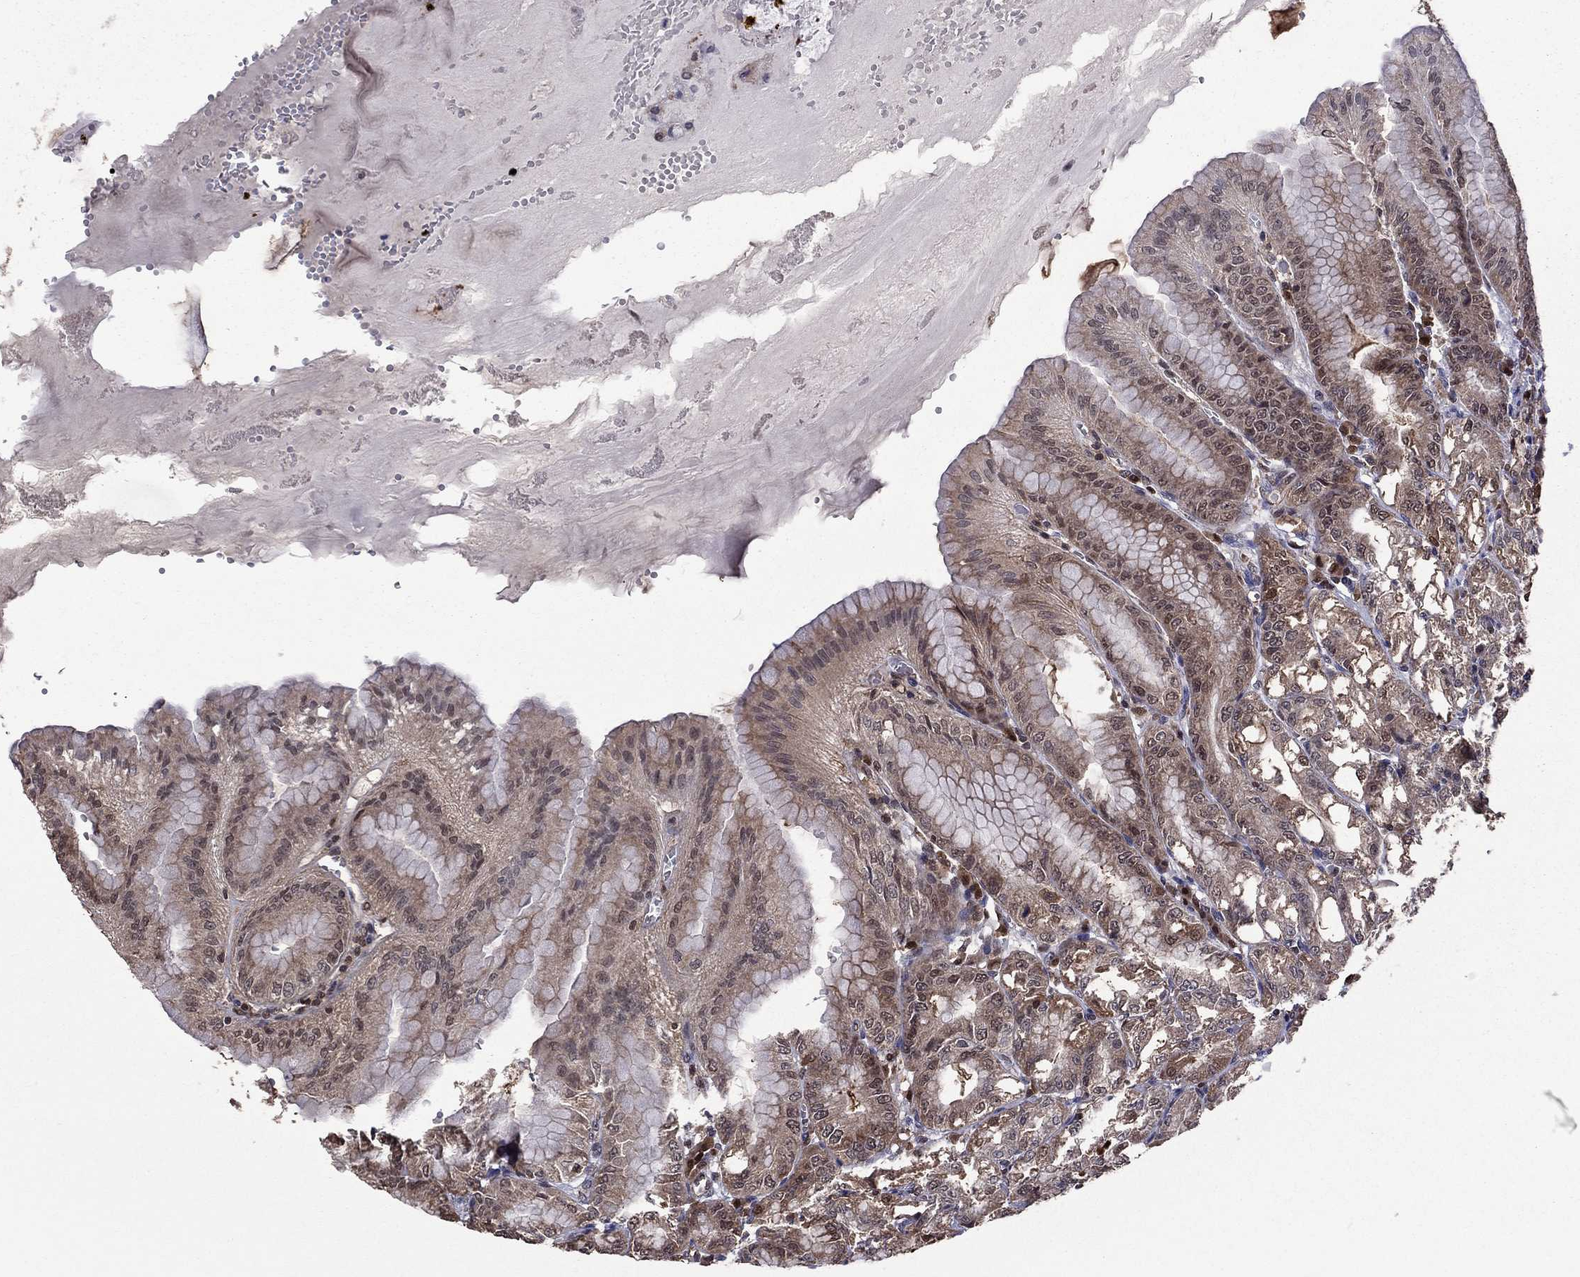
{"staining": {"intensity": "moderate", "quantity": "<25%", "location": "cytoplasmic/membranous,nuclear"}, "tissue": "stomach", "cell_type": "Glandular cells", "image_type": "normal", "snomed": [{"axis": "morphology", "description": "Normal tissue, NOS"}, {"axis": "topography", "description": "Stomach"}], "caption": "Stomach stained with DAB immunohistochemistry displays low levels of moderate cytoplasmic/membranous,nuclear positivity in approximately <25% of glandular cells. The staining was performed using DAB (3,3'-diaminobenzidine), with brown indicating positive protein expression. Nuclei are stained blue with hematoxylin.", "gene": "APPBP2", "patient": {"sex": "male", "age": 71}}